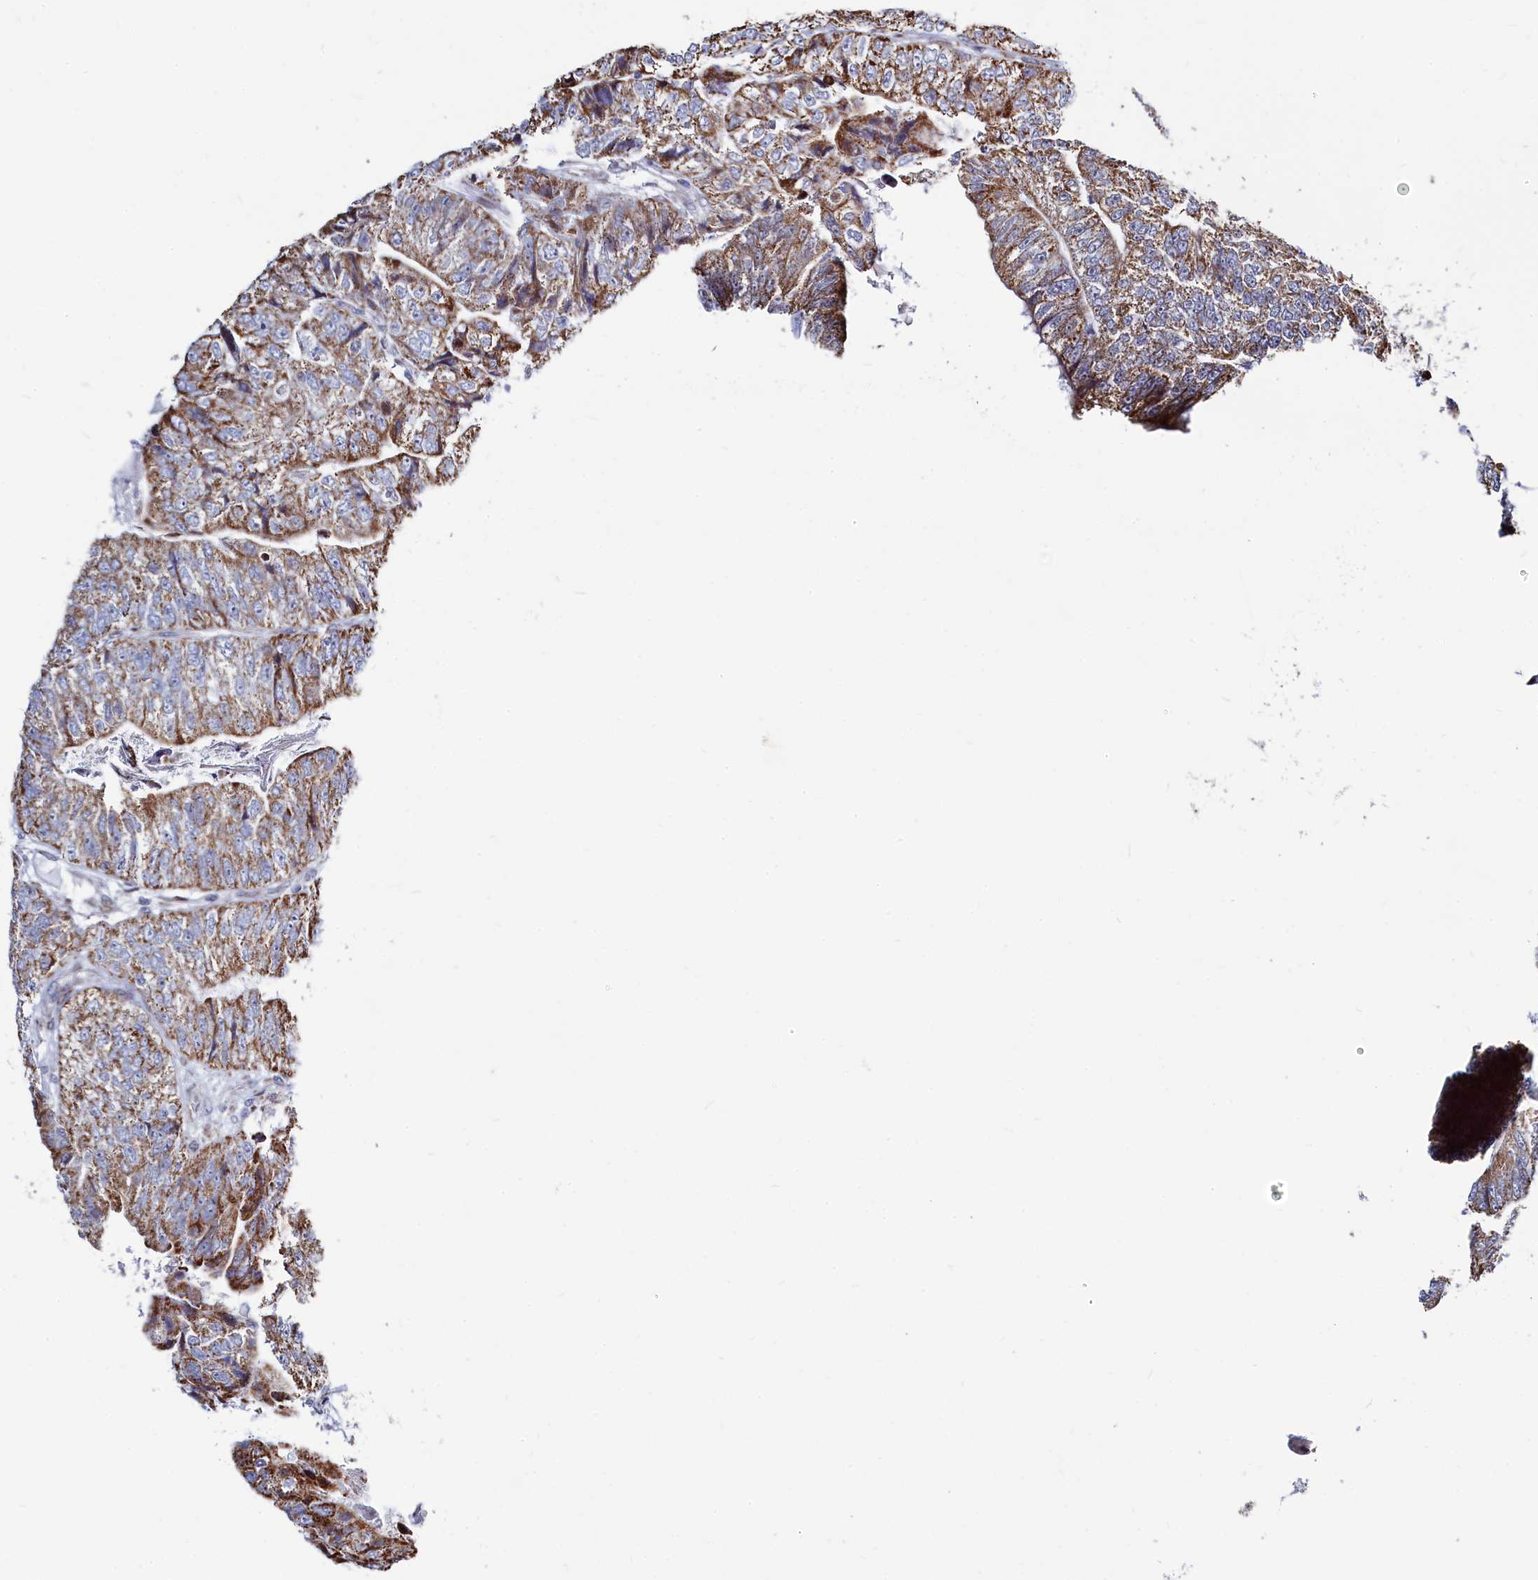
{"staining": {"intensity": "moderate", "quantity": "25%-75%", "location": "cytoplasmic/membranous"}, "tissue": "colorectal cancer", "cell_type": "Tumor cells", "image_type": "cancer", "snomed": [{"axis": "morphology", "description": "Adenocarcinoma, NOS"}, {"axis": "topography", "description": "Colon"}], "caption": "Immunohistochemistry (IHC) of colorectal adenocarcinoma exhibits medium levels of moderate cytoplasmic/membranous expression in about 25%-75% of tumor cells. (Stains: DAB (3,3'-diaminobenzidine) in brown, nuclei in blue, Microscopy: brightfield microscopy at high magnification).", "gene": "HDGFL3", "patient": {"sex": "female", "age": 67}}